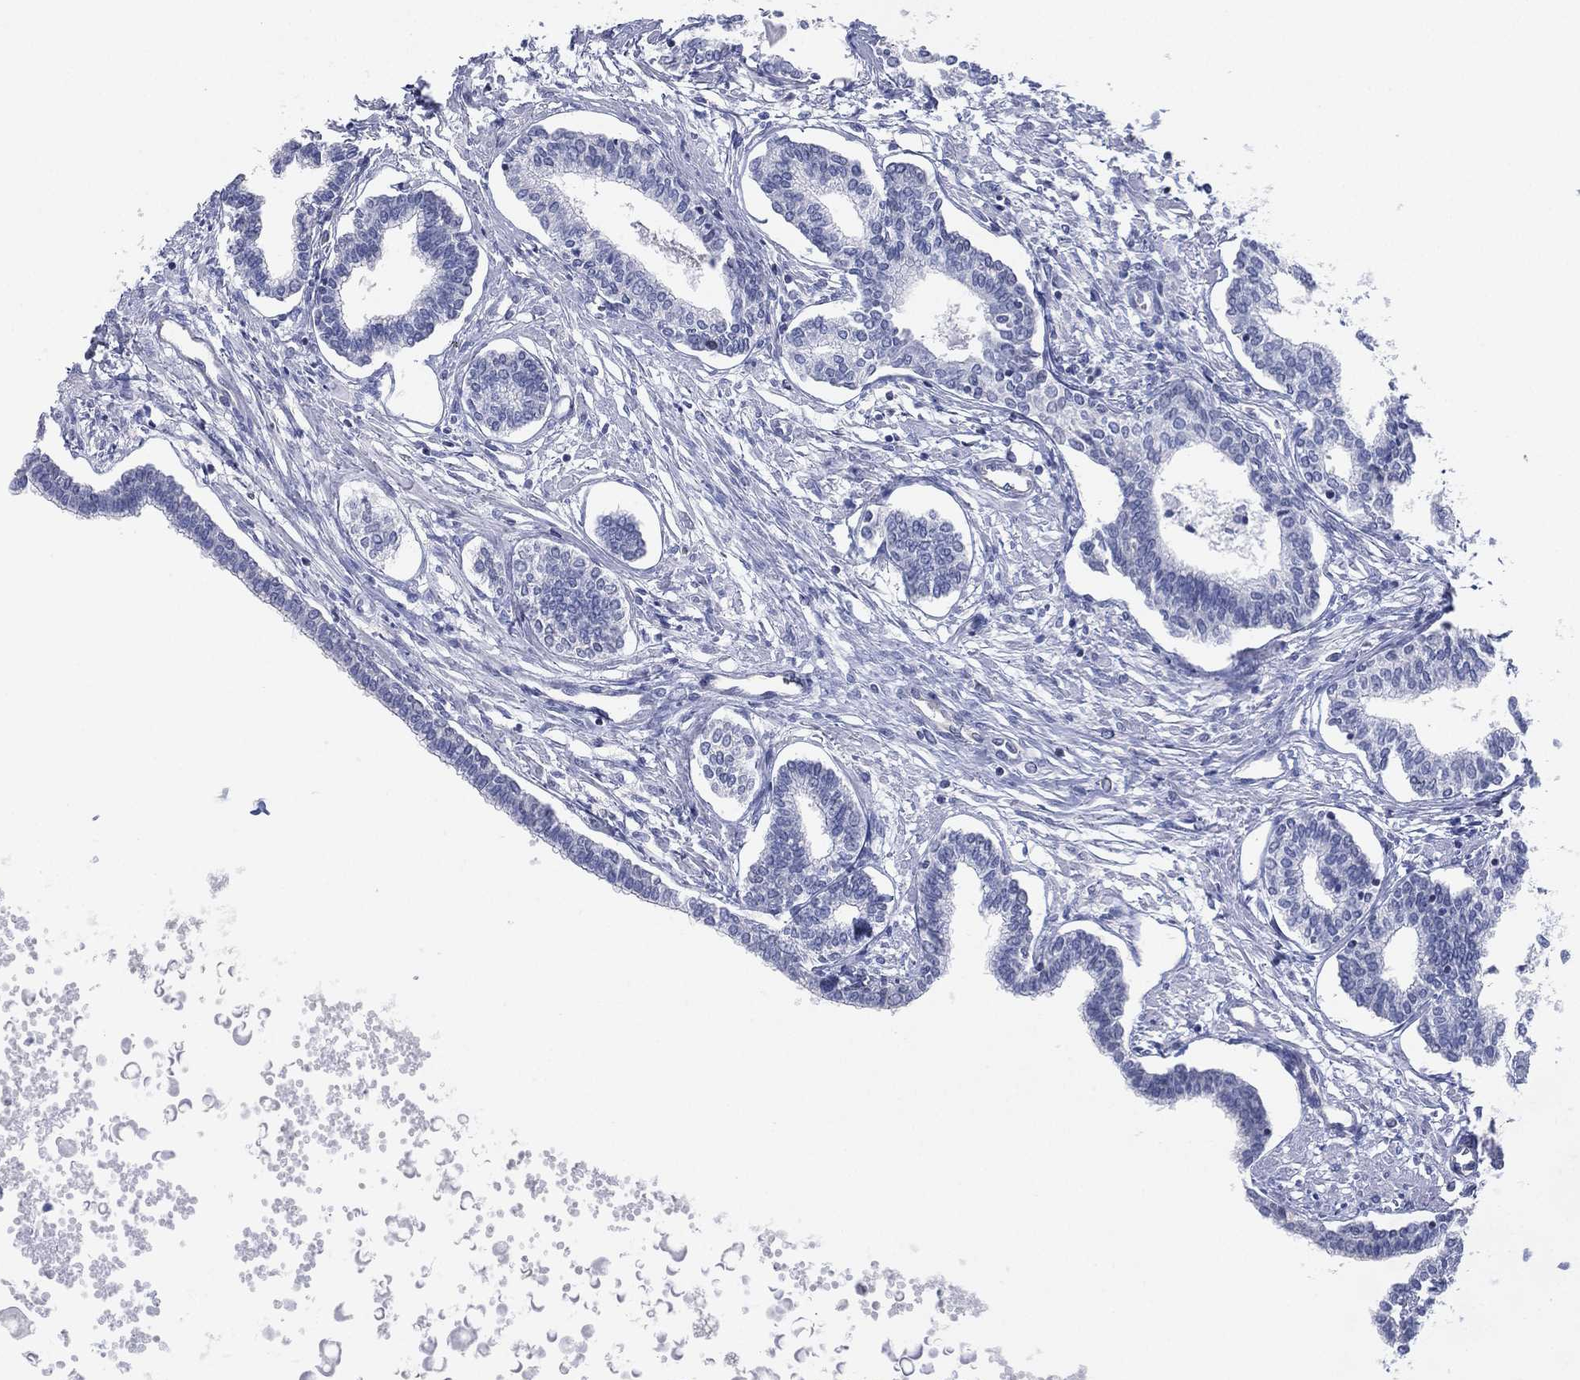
{"staining": {"intensity": "negative", "quantity": "none", "location": "none"}, "tissue": "prostate", "cell_type": "Glandular cells", "image_type": "normal", "snomed": [{"axis": "morphology", "description": "Normal tissue, NOS"}, {"axis": "topography", "description": "Prostate"}], "caption": "Immunohistochemistry (IHC) photomicrograph of normal prostate: prostate stained with DAB demonstrates no significant protein expression in glandular cells.", "gene": "CFTR", "patient": {"sex": "male", "age": 60}}